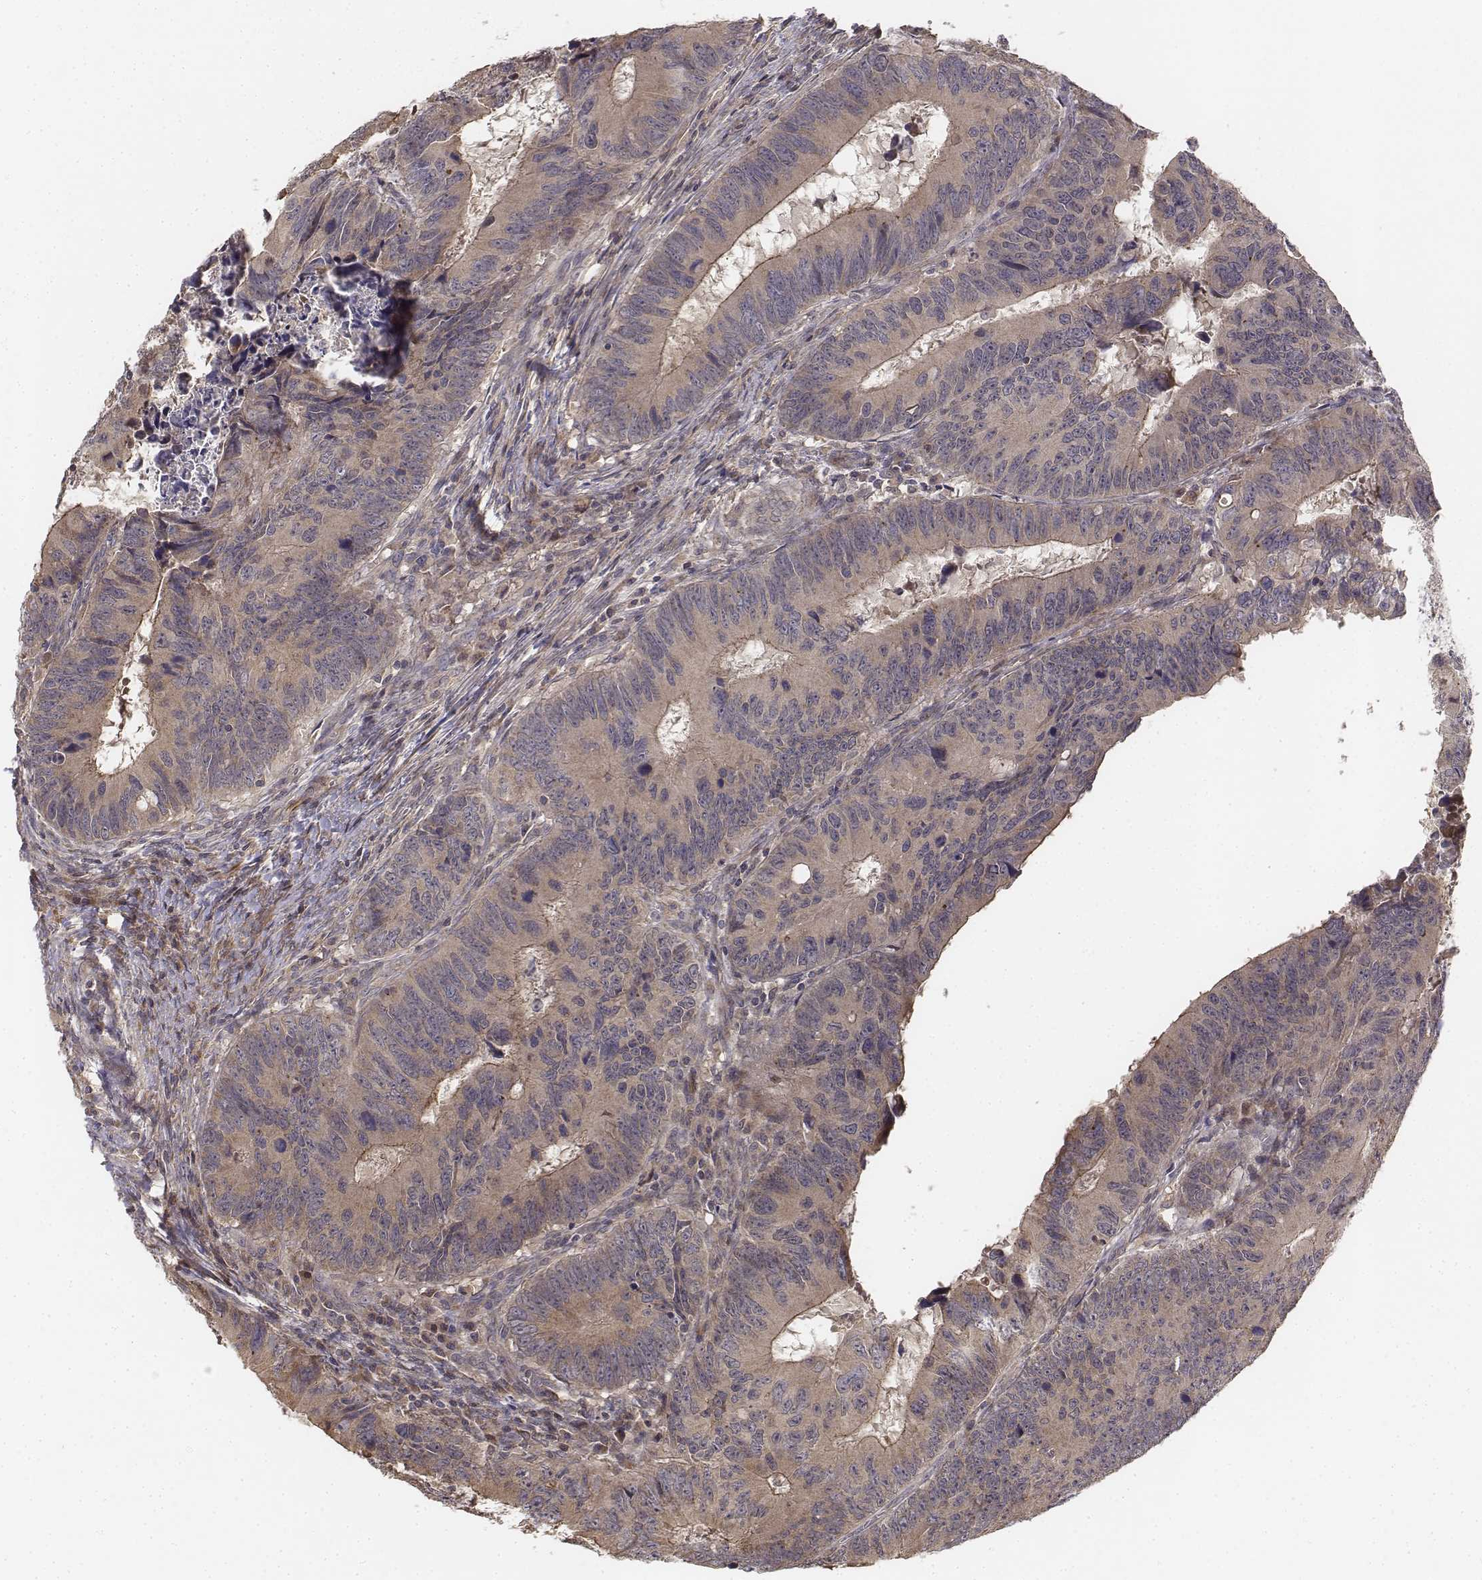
{"staining": {"intensity": "weak", "quantity": ">75%", "location": "cytoplasmic/membranous"}, "tissue": "colorectal cancer", "cell_type": "Tumor cells", "image_type": "cancer", "snomed": [{"axis": "morphology", "description": "Adenocarcinoma, NOS"}, {"axis": "topography", "description": "Colon"}], "caption": "A photomicrograph of colorectal cancer stained for a protein shows weak cytoplasmic/membranous brown staining in tumor cells. (IHC, brightfield microscopy, high magnification).", "gene": "FBXO21", "patient": {"sex": "female", "age": 82}}